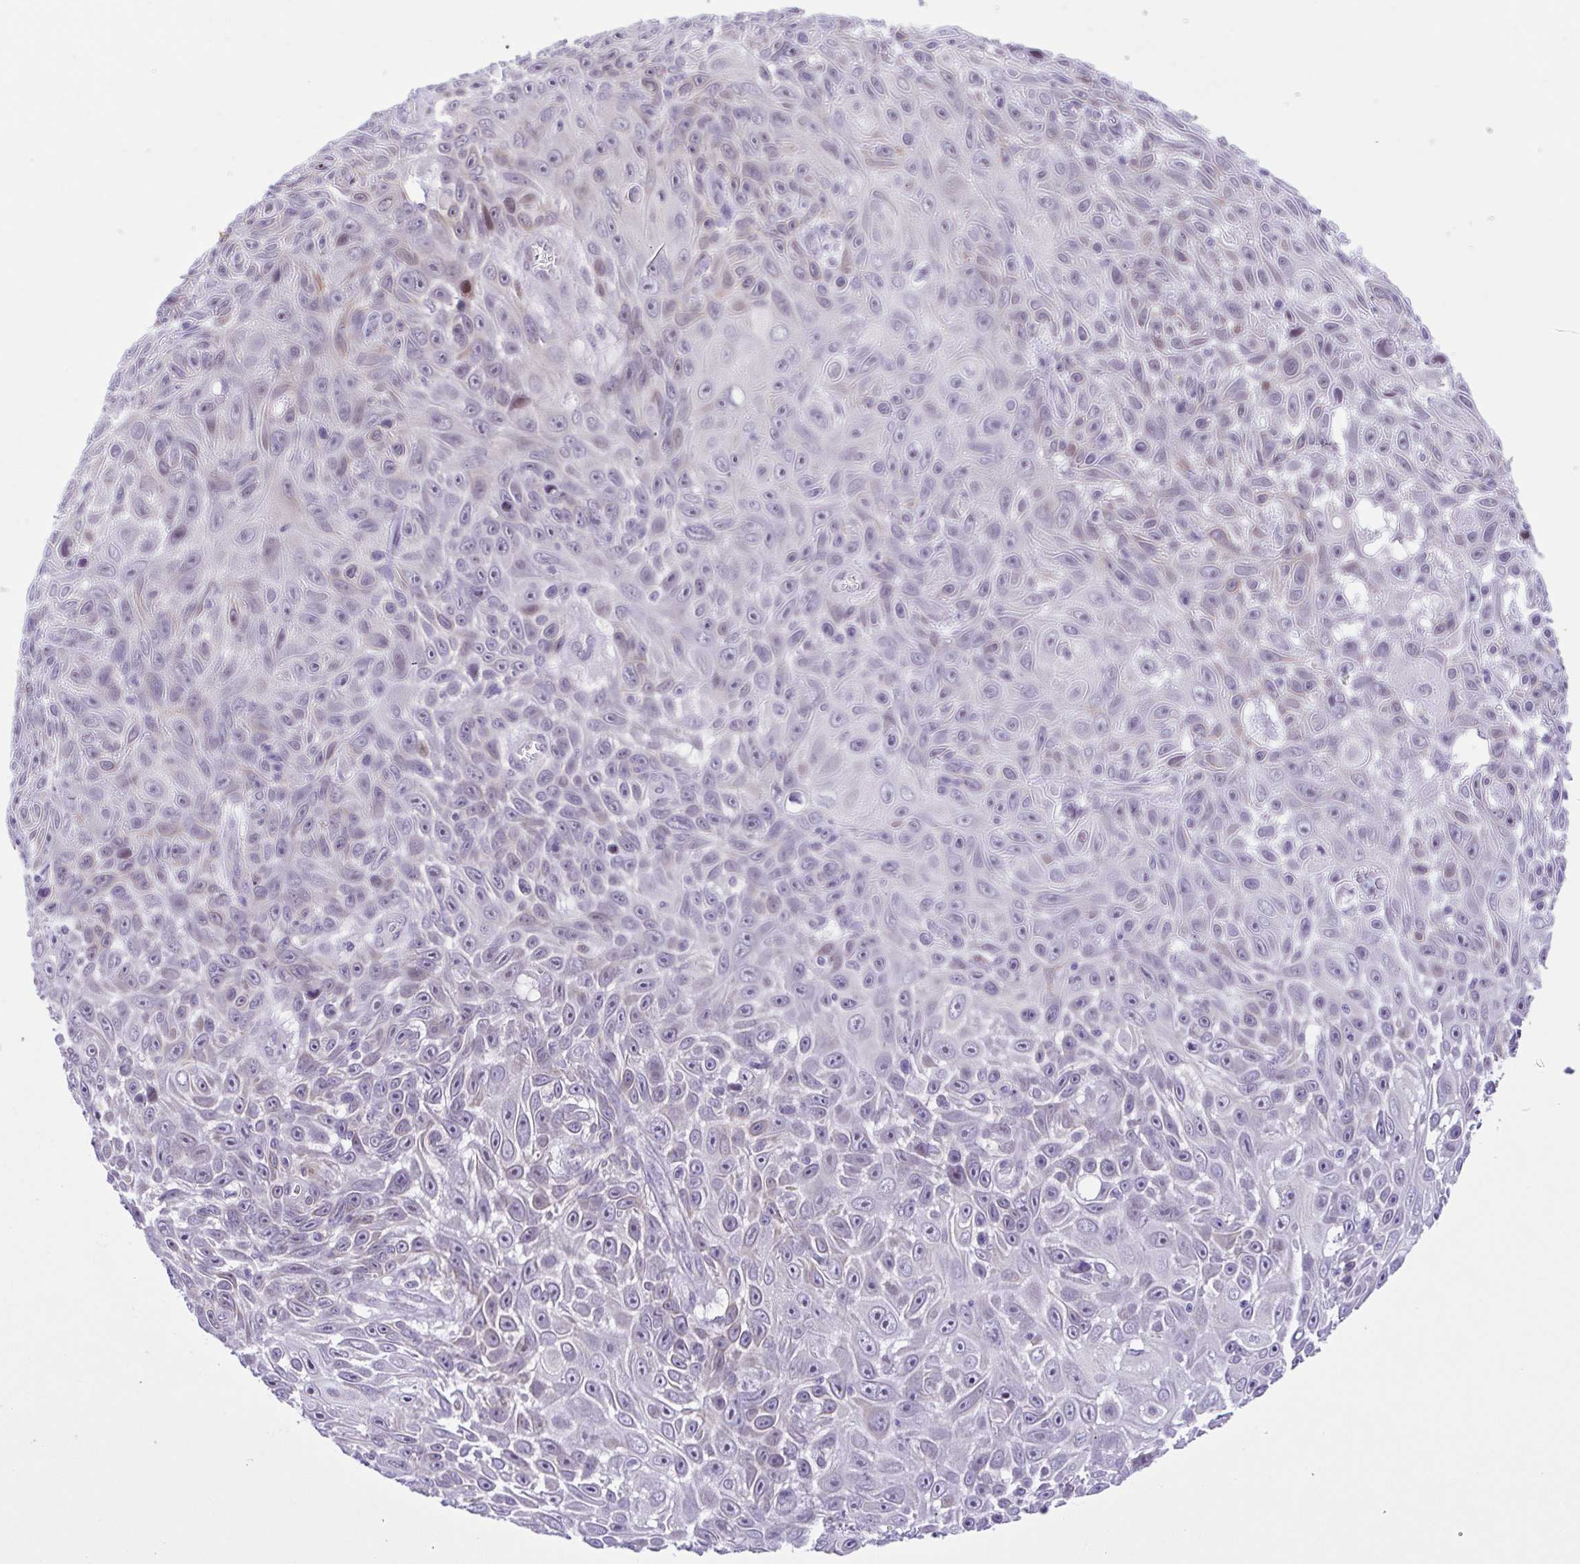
{"staining": {"intensity": "negative", "quantity": "none", "location": "none"}, "tissue": "skin cancer", "cell_type": "Tumor cells", "image_type": "cancer", "snomed": [{"axis": "morphology", "description": "Squamous cell carcinoma, NOS"}, {"axis": "topography", "description": "Skin"}], "caption": "Protein analysis of skin cancer demonstrates no significant expression in tumor cells.", "gene": "TGM3", "patient": {"sex": "male", "age": 82}}